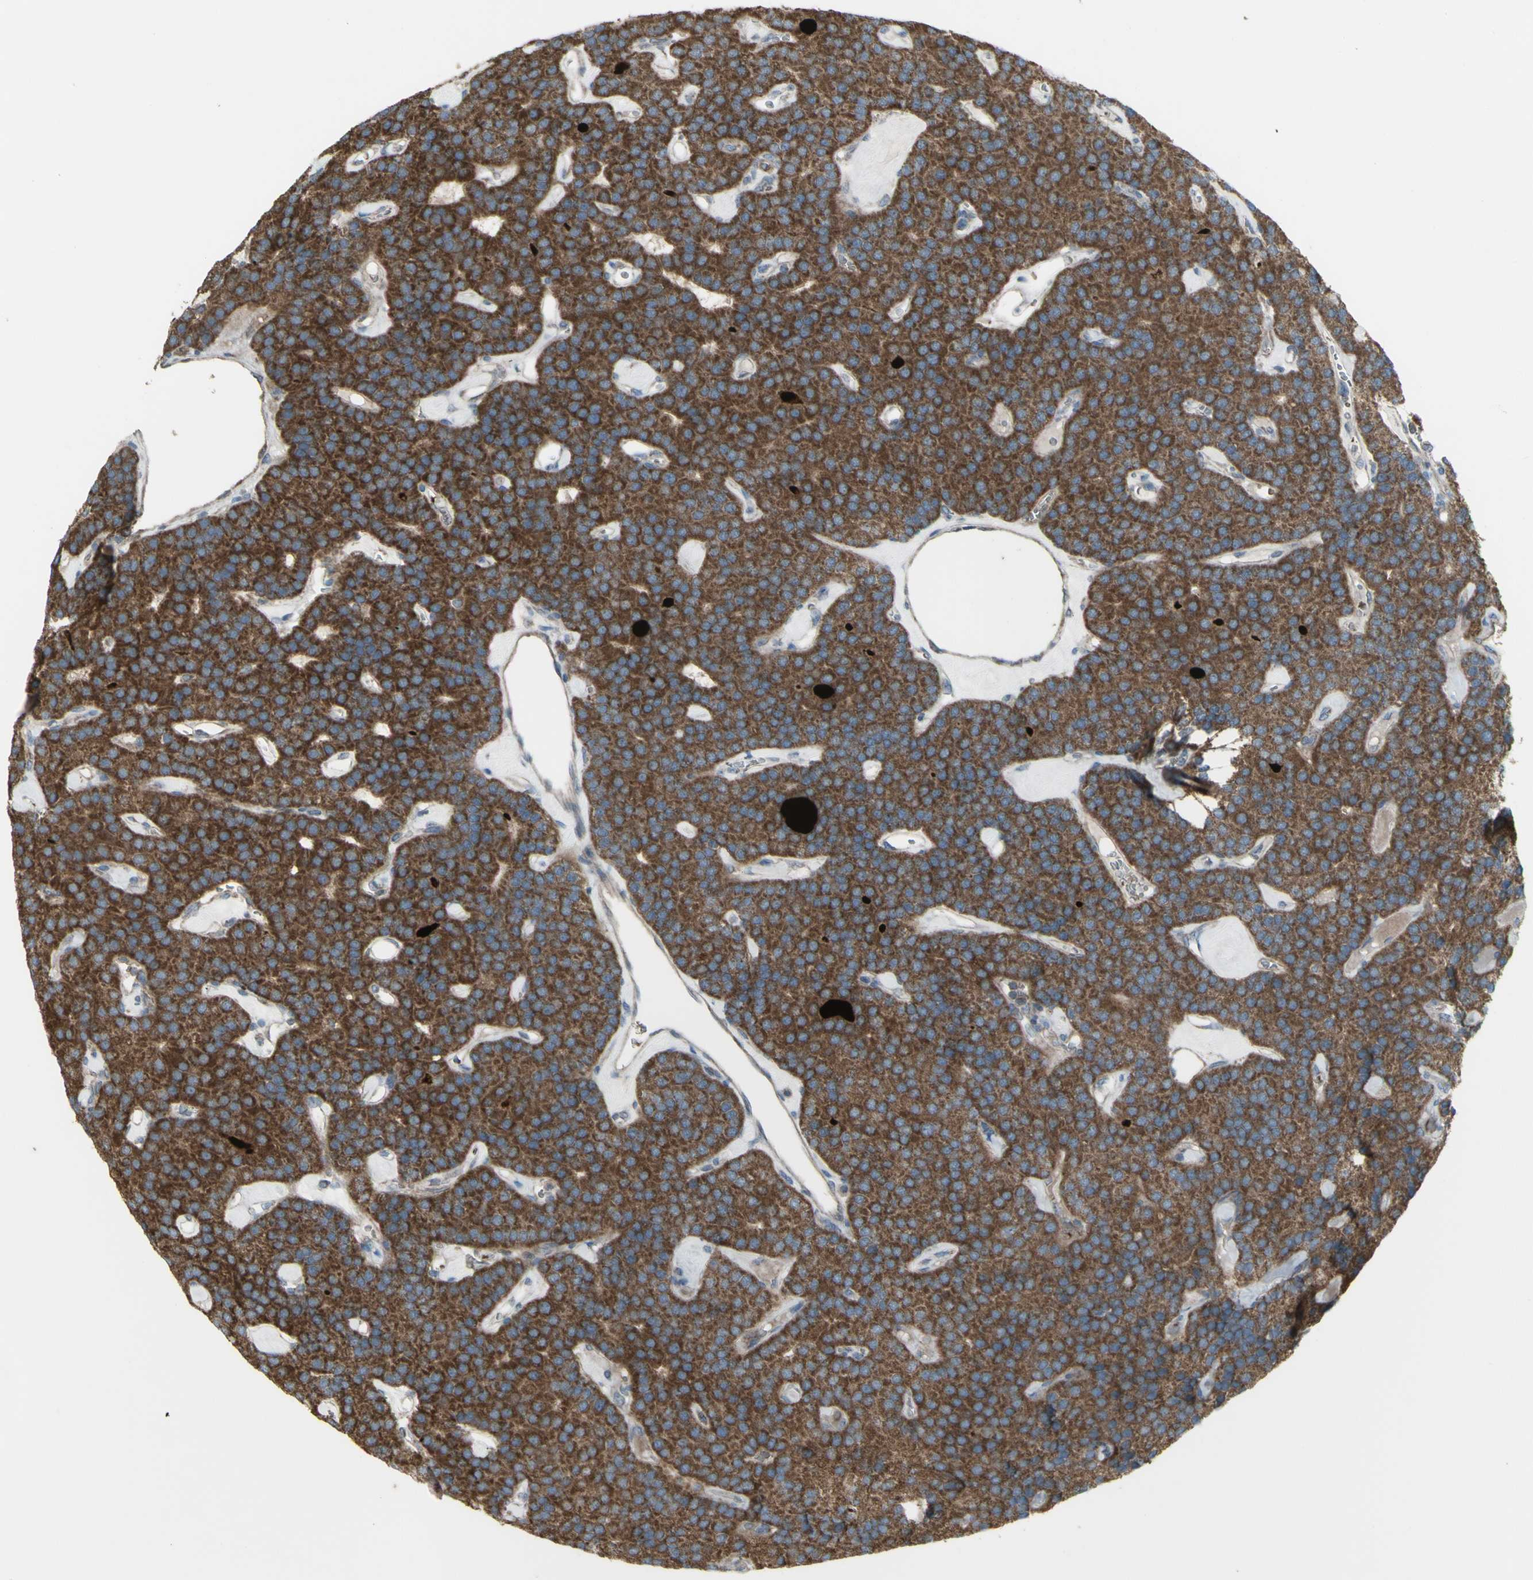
{"staining": {"intensity": "strong", "quantity": ">75%", "location": "cytoplasmic/membranous"}, "tissue": "parathyroid gland", "cell_type": "Glandular cells", "image_type": "normal", "snomed": [{"axis": "morphology", "description": "Normal tissue, NOS"}, {"axis": "morphology", "description": "Adenoma, NOS"}, {"axis": "topography", "description": "Parathyroid gland"}], "caption": "An immunohistochemistry micrograph of normal tissue is shown. Protein staining in brown highlights strong cytoplasmic/membranous positivity in parathyroid gland within glandular cells.", "gene": "SHC1", "patient": {"sex": "female", "age": 86}}